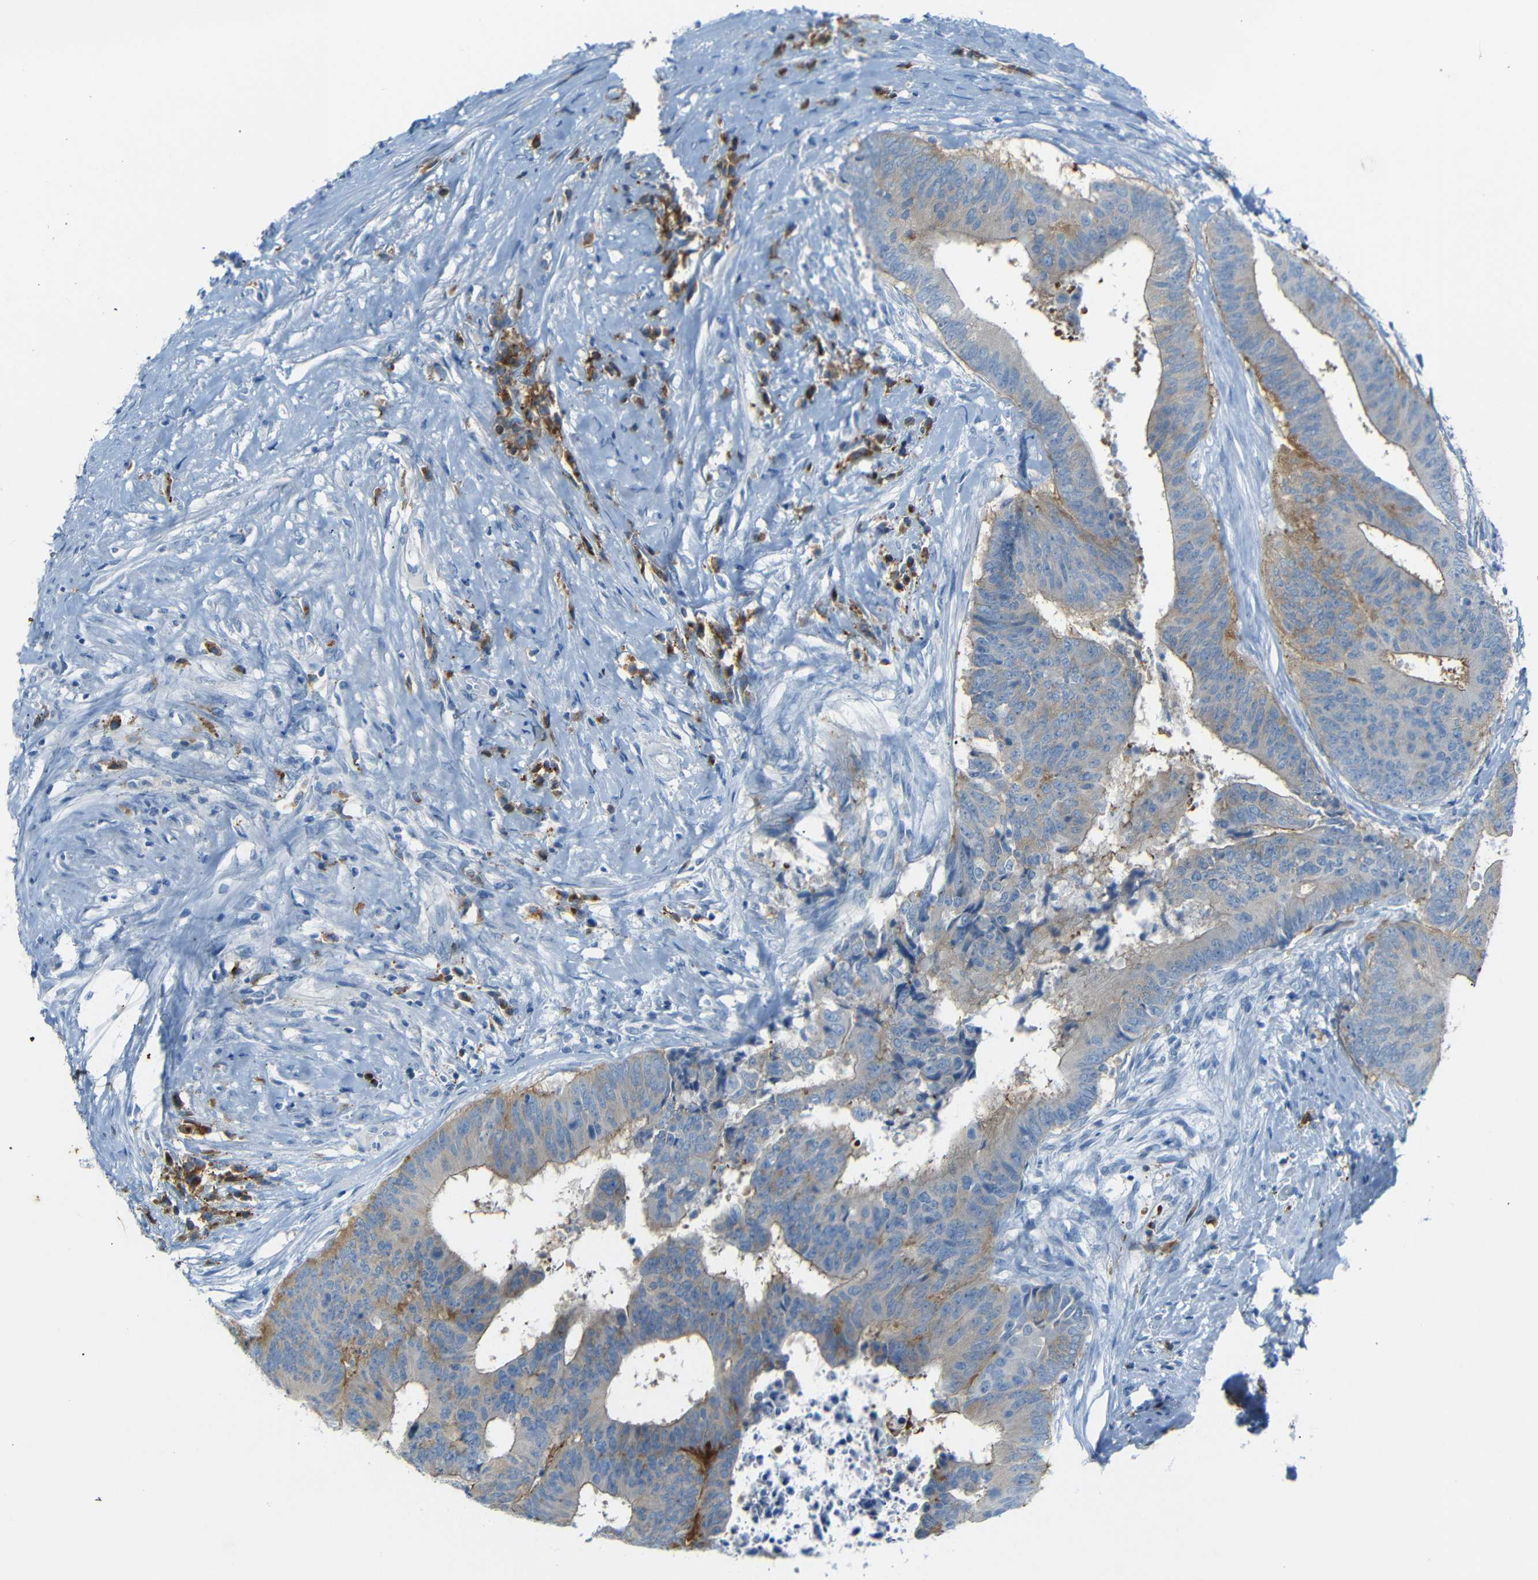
{"staining": {"intensity": "weak", "quantity": ">75%", "location": "cytoplasmic/membranous"}, "tissue": "colorectal cancer", "cell_type": "Tumor cells", "image_type": "cancer", "snomed": [{"axis": "morphology", "description": "Adenocarcinoma, NOS"}, {"axis": "topography", "description": "Rectum"}], "caption": "Immunohistochemical staining of human colorectal adenocarcinoma exhibits low levels of weak cytoplasmic/membranous protein expression in about >75% of tumor cells.", "gene": "FCRL1", "patient": {"sex": "male", "age": 72}}